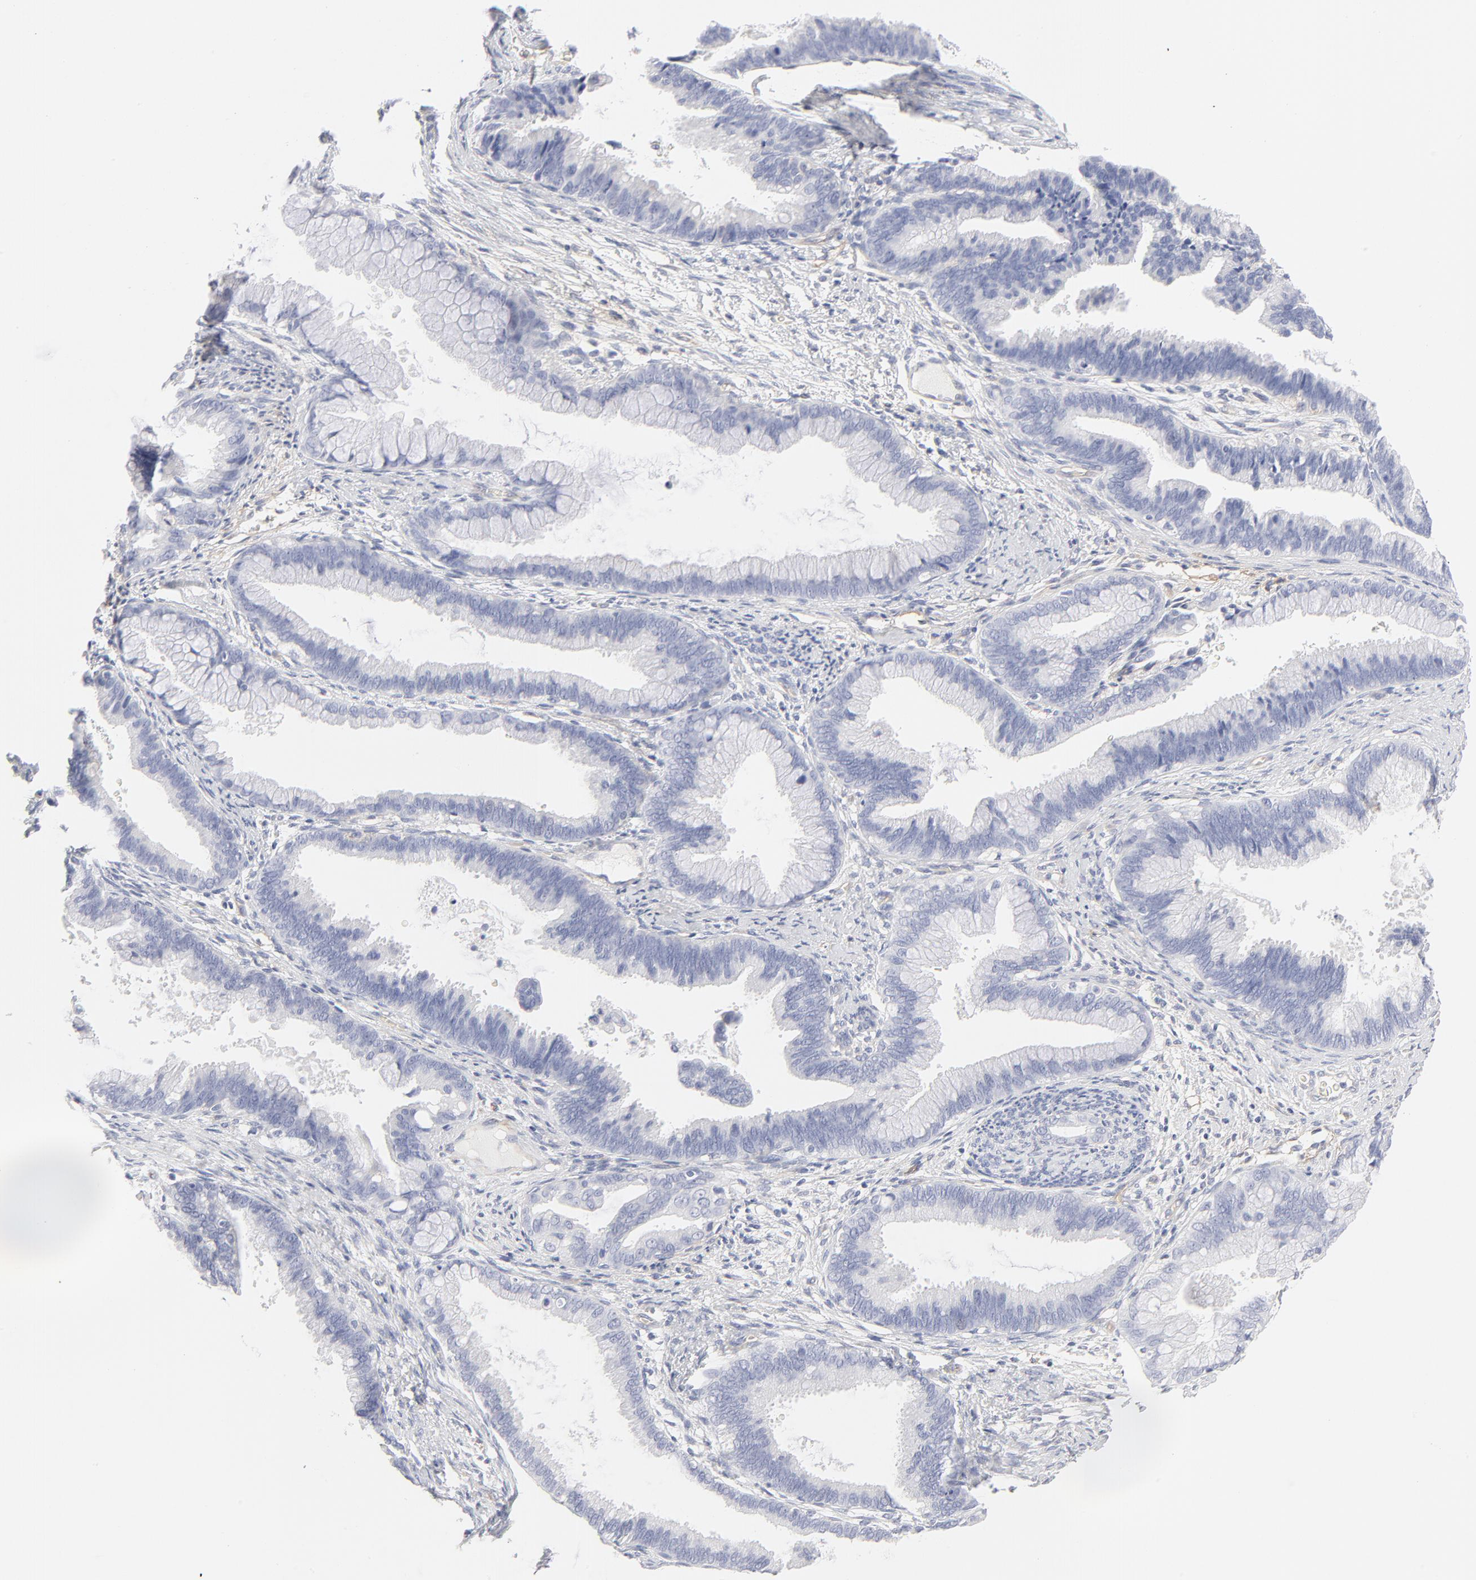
{"staining": {"intensity": "negative", "quantity": "none", "location": "none"}, "tissue": "cervical cancer", "cell_type": "Tumor cells", "image_type": "cancer", "snomed": [{"axis": "morphology", "description": "Adenocarcinoma, NOS"}, {"axis": "topography", "description": "Cervix"}], "caption": "An IHC histopathology image of cervical cancer (adenocarcinoma) is shown. There is no staining in tumor cells of cervical cancer (adenocarcinoma).", "gene": "ITGA5", "patient": {"sex": "female", "age": 47}}